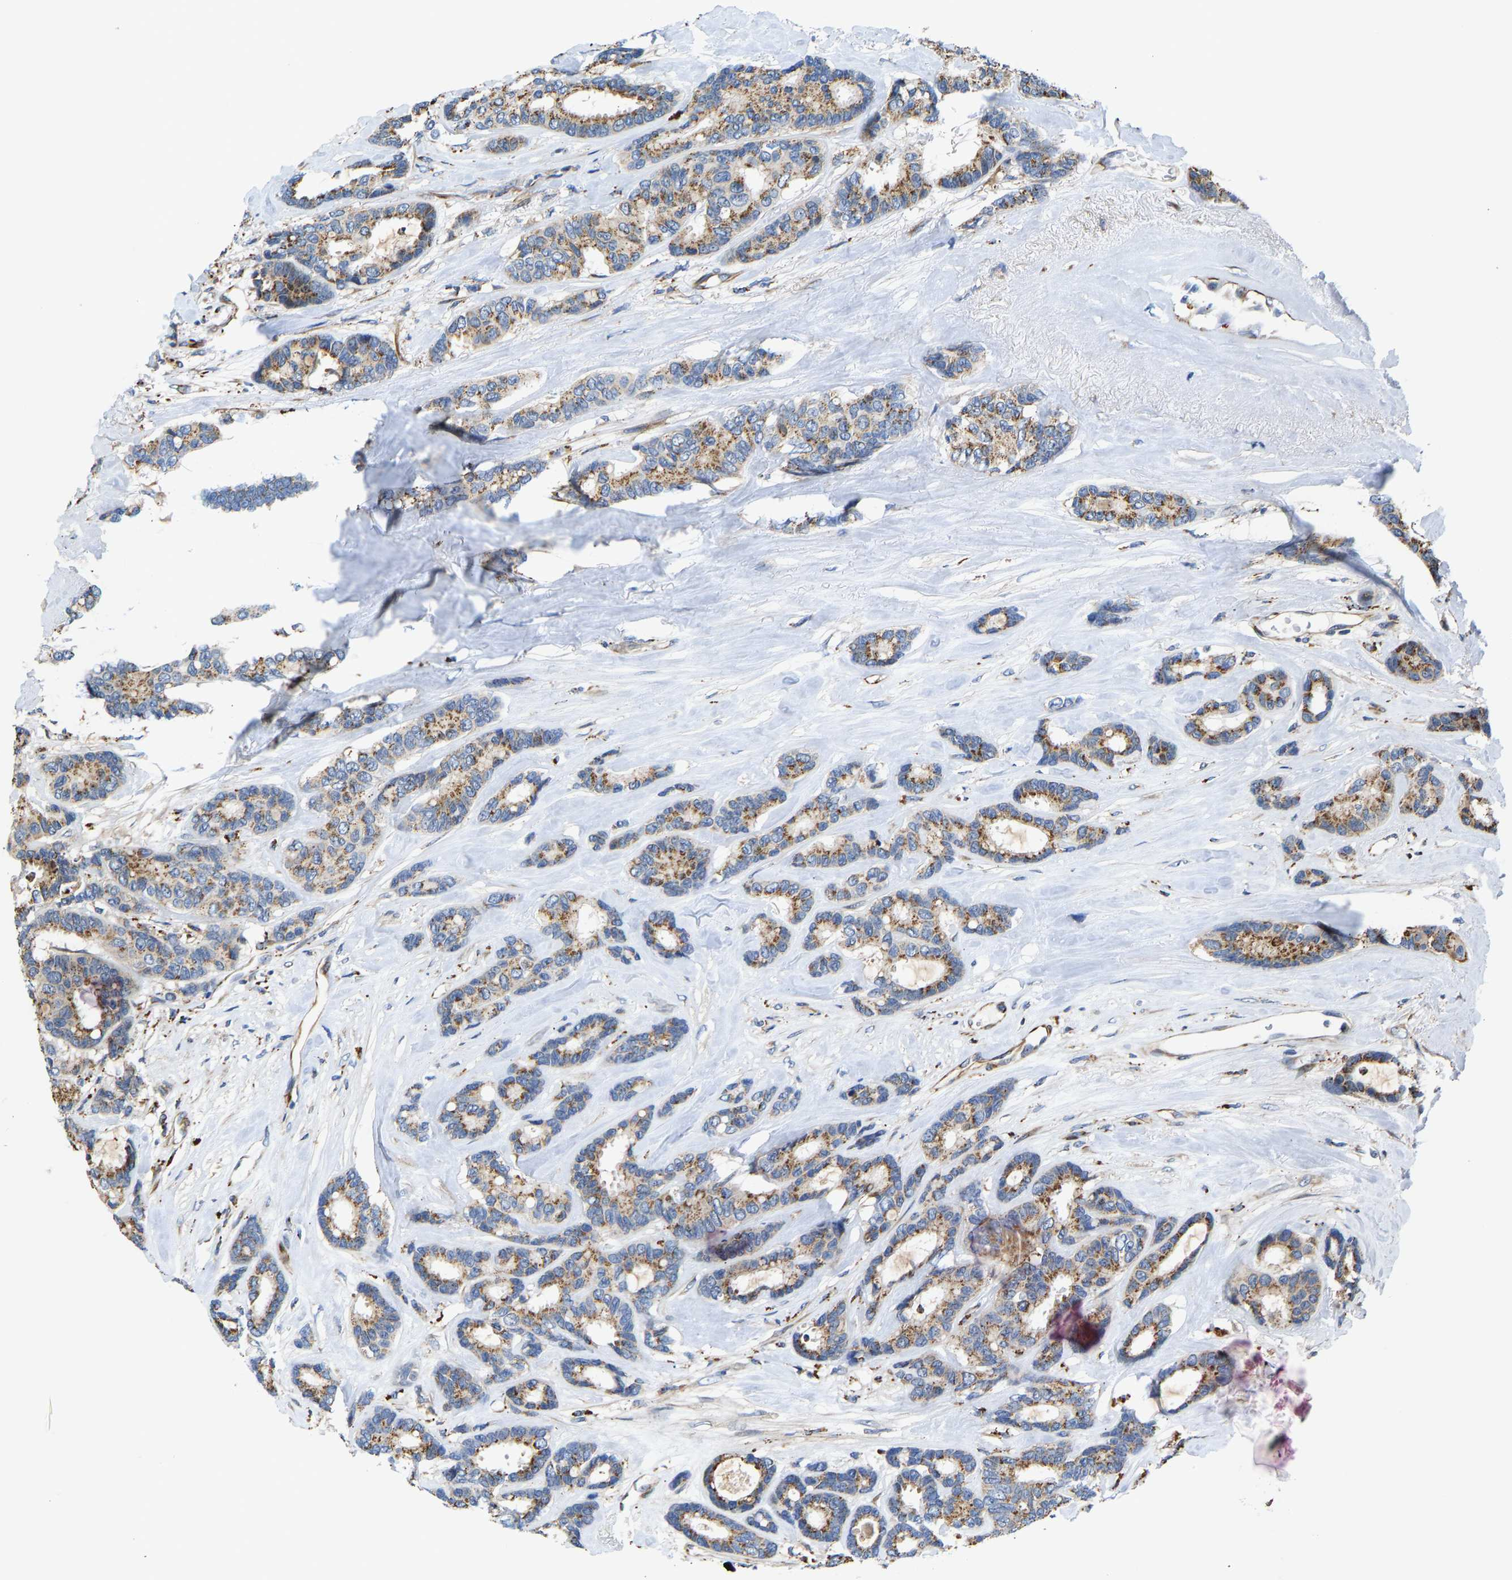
{"staining": {"intensity": "moderate", "quantity": ">75%", "location": "cytoplasmic/membranous"}, "tissue": "breast cancer", "cell_type": "Tumor cells", "image_type": "cancer", "snomed": [{"axis": "morphology", "description": "Duct carcinoma"}, {"axis": "topography", "description": "Breast"}], "caption": "The histopathology image displays immunohistochemical staining of breast cancer. There is moderate cytoplasmic/membranous expression is seen in about >75% of tumor cells. The staining is performed using DAB brown chromogen to label protein expression. The nuclei are counter-stained blue using hematoxylin.", "gene": "RESF1", "patient": {"sex": "female", "age": 87}}